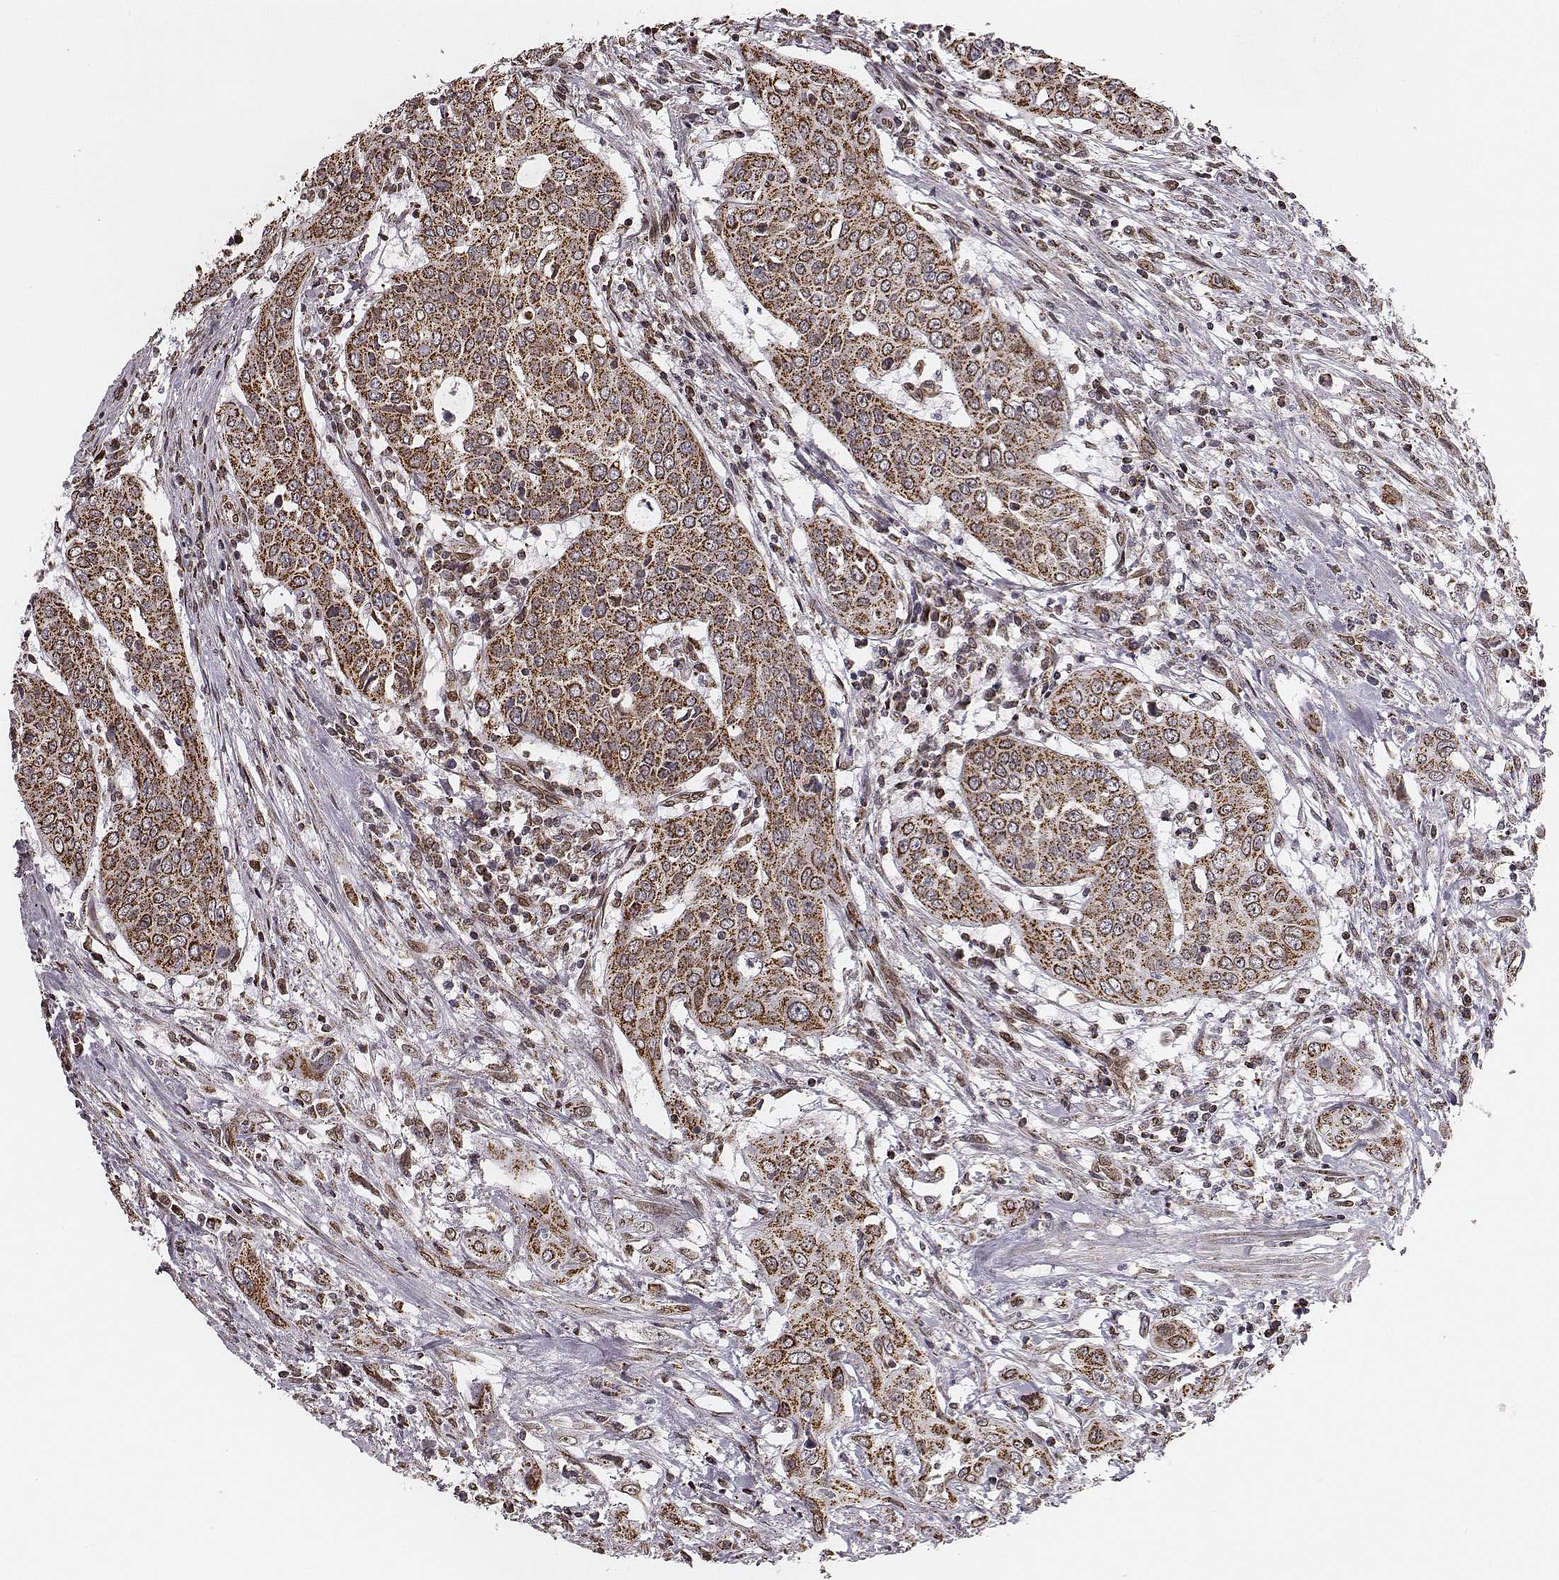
{"staining": {"intensity": "strong", "quantity": "25%-75%", "location": "cytoplasmic/membranous"}, "tissue": "urothelial cancer", "cell_type": "Tumor cells", "image_type": "cancer", "snomed": [{"axis": "morphology", "description": "Urothelial carcinoma, High grade"}, {"axis": "topography", "description": "Urinary bladder"}], "caption": "The micrograph shows staining of urothelial cancer, revealing strong cytoplasmic/membranous protein staining (brown color) within tumor cells. Nuclei are stained in blue.", "gene": "ACOT2", "patient": {"sex": "male", "age": 82}}